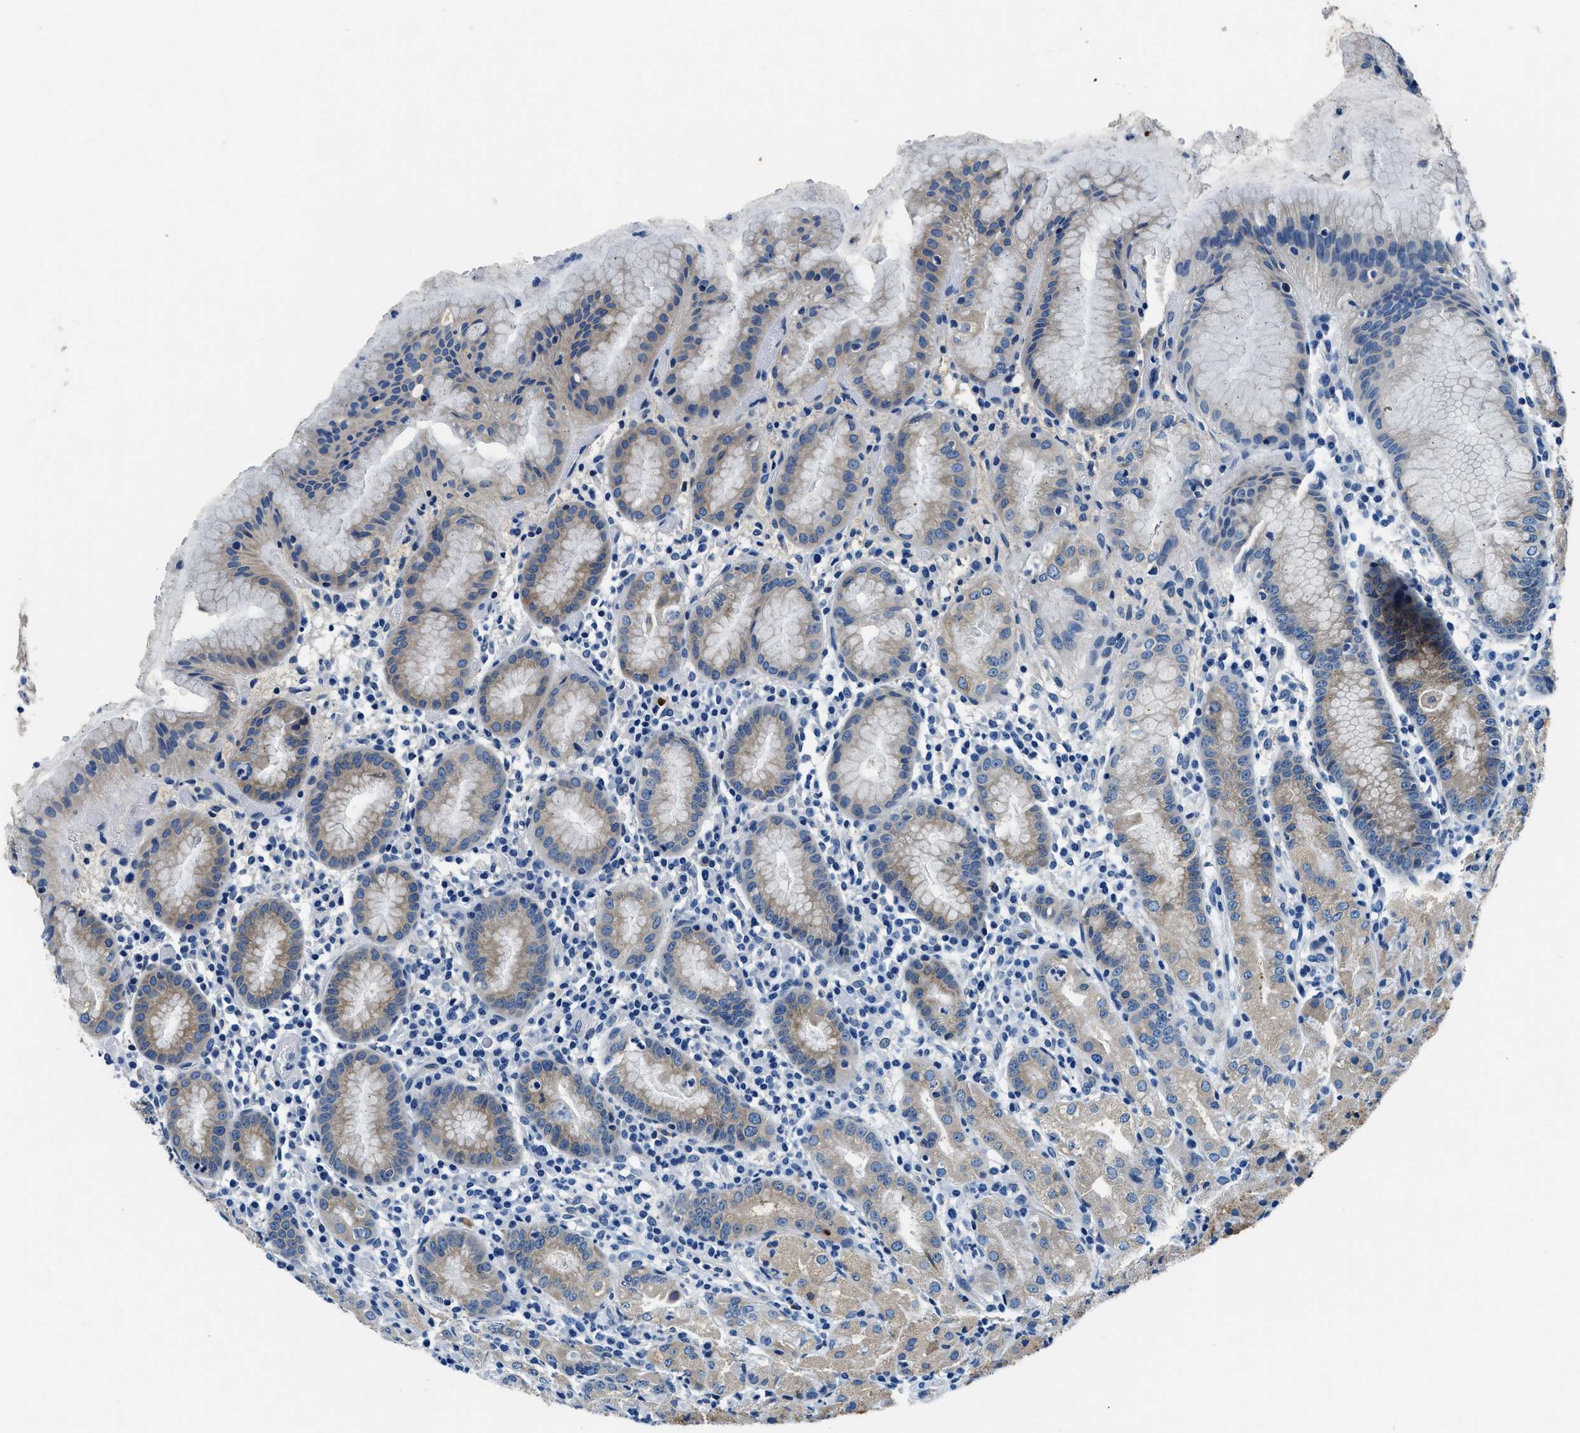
{"staining": {"intensity": "moderate", "quantity": "25%-75%", "location": "cytoplasmic/membranous"}, "tissue": "stomach", "cell_type": "Glandular cells", "image_type": "normal", "snomed": [{"axis": "morphology", "description": "Normal tissue, NOS"}, {"axis": "topography", "description": "Stomach"}, {"axis": "topography", "description": "Stomach, lower"}], "caption": "Approximately 25%-75% of glandular cells in benign human stomach display moderate cytoplasmic/membranous protein staining as visualized by brown immunohistochemical staining.", "gene": "UBAC2", "patient": {"sex": "female", "age": 75}}